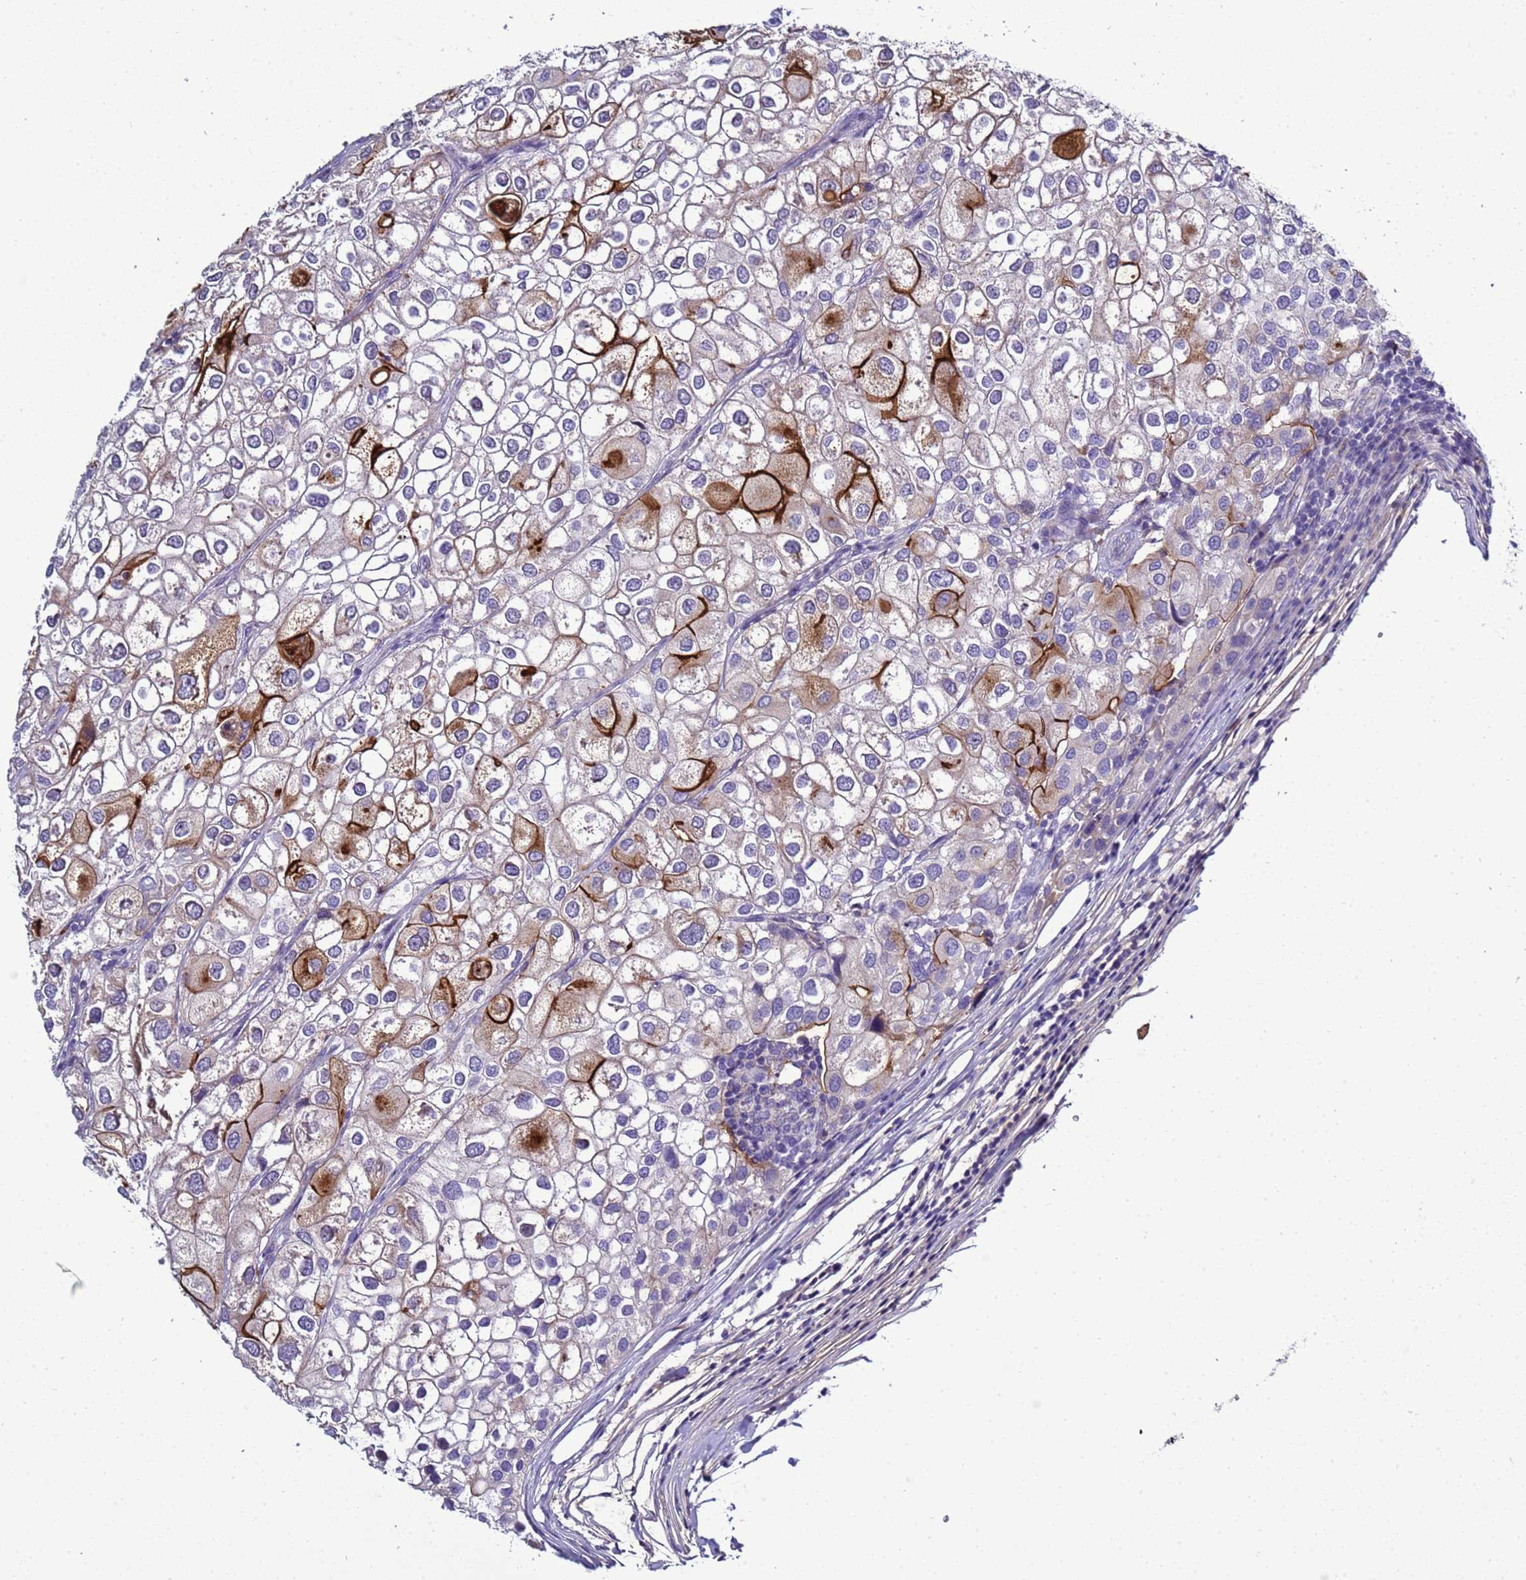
{"staining": {"intensity": "strong", "quantity": "<25%", "location": "cytoplasmic/membranous"}, "tissue": "urothelial cancer", "cell_type": "Tumor cells", "image_type": "cancer", "snomed": [{"axis": "morphology", "description": "Urothelial carcinoma, High grade"}, {"axis": "topography", "description": "Urinary bladder"}], "caption": "Human urothelial cancer stained with a brown dye displays strong cytoplasmic/membranous positive expression in about <25% of tumor cells.", "gene": "NAT2", "patient": {"sex": "male", "age": 64}}